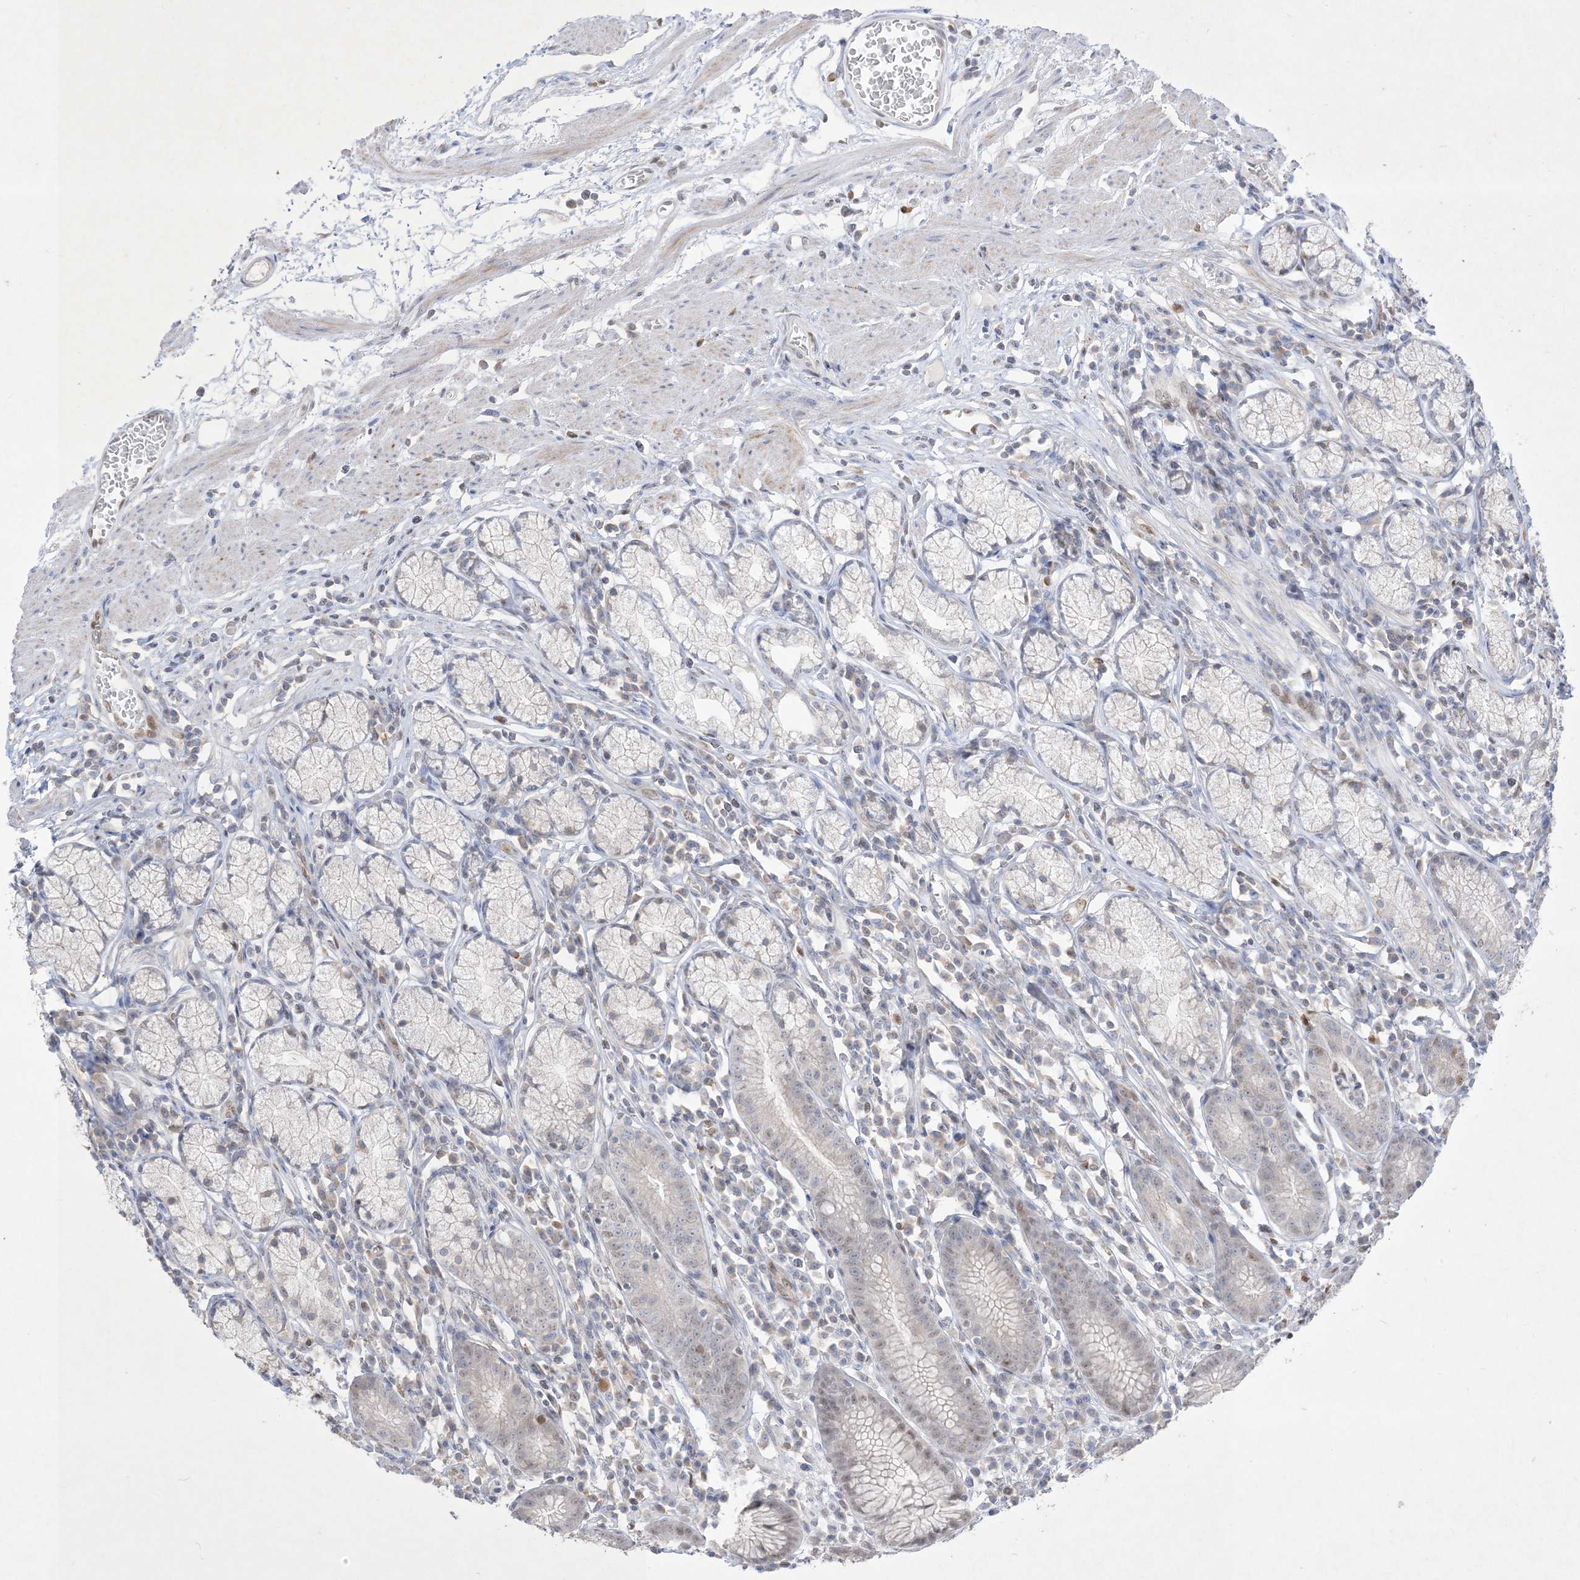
{"staining": {"intensity": "weak", "quantity": "25%-75%", "location": "cytoplasmic/membranous,nuclear"}, "tissue": "stomach", "cell_type": "Glandular cells", "image_type": "normal", "snomed": [{"axis": "morphology", "description": "Normal tissue, NOS"}, {"axis": "topography", "description": "Stomach"}], "caption": "Brown immunohistochemical staining in unremarkable stomach exhibits weak cytoplasmic/membranous,nuclear positivity in about 25%-75% of glandular cells. (DAB = brown stain, brightfield microscopy at high magnification).", "gene": "BHLHE40", "patient": {"sex": "male", "age": 55}}